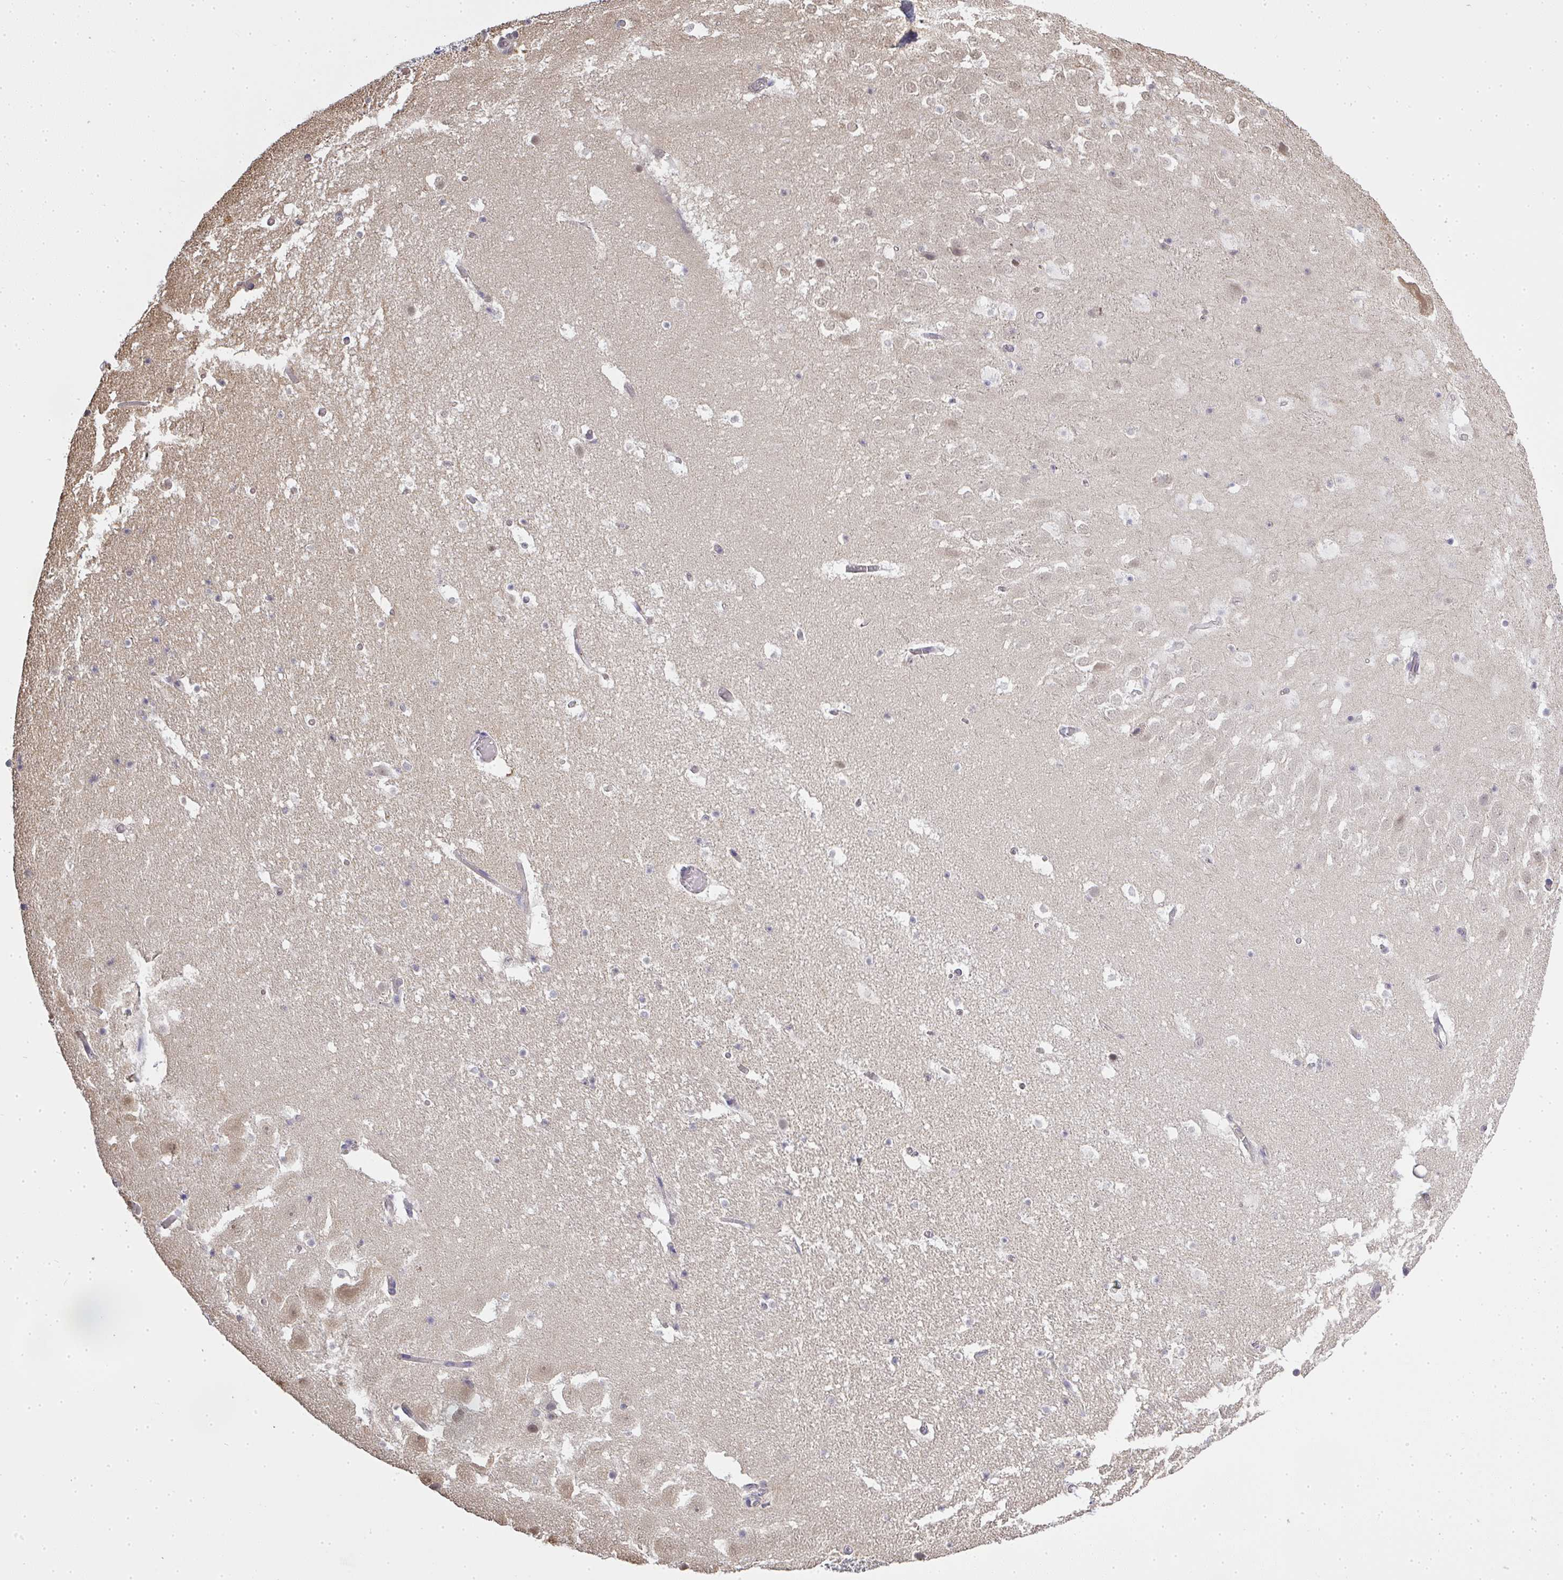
{"staining": {"intensity": "negative", "quantity": "none", "location": "none"}, "tissue": "hippocampus", "cell_type": "Glial cells", "image_type": "normal", "snomed": [{"axis": "morphology", "description": "Normal tissue, NOS"}, {"axis": "topography", "description": "Hippocampus"}], "caption": "The IHC photomicrograph has no significant positivity in glial cells of hippocampus. Nuclei are stained in blue.", "gene": "GSDMB", "patient": {"sex": "female", "age": 42}}